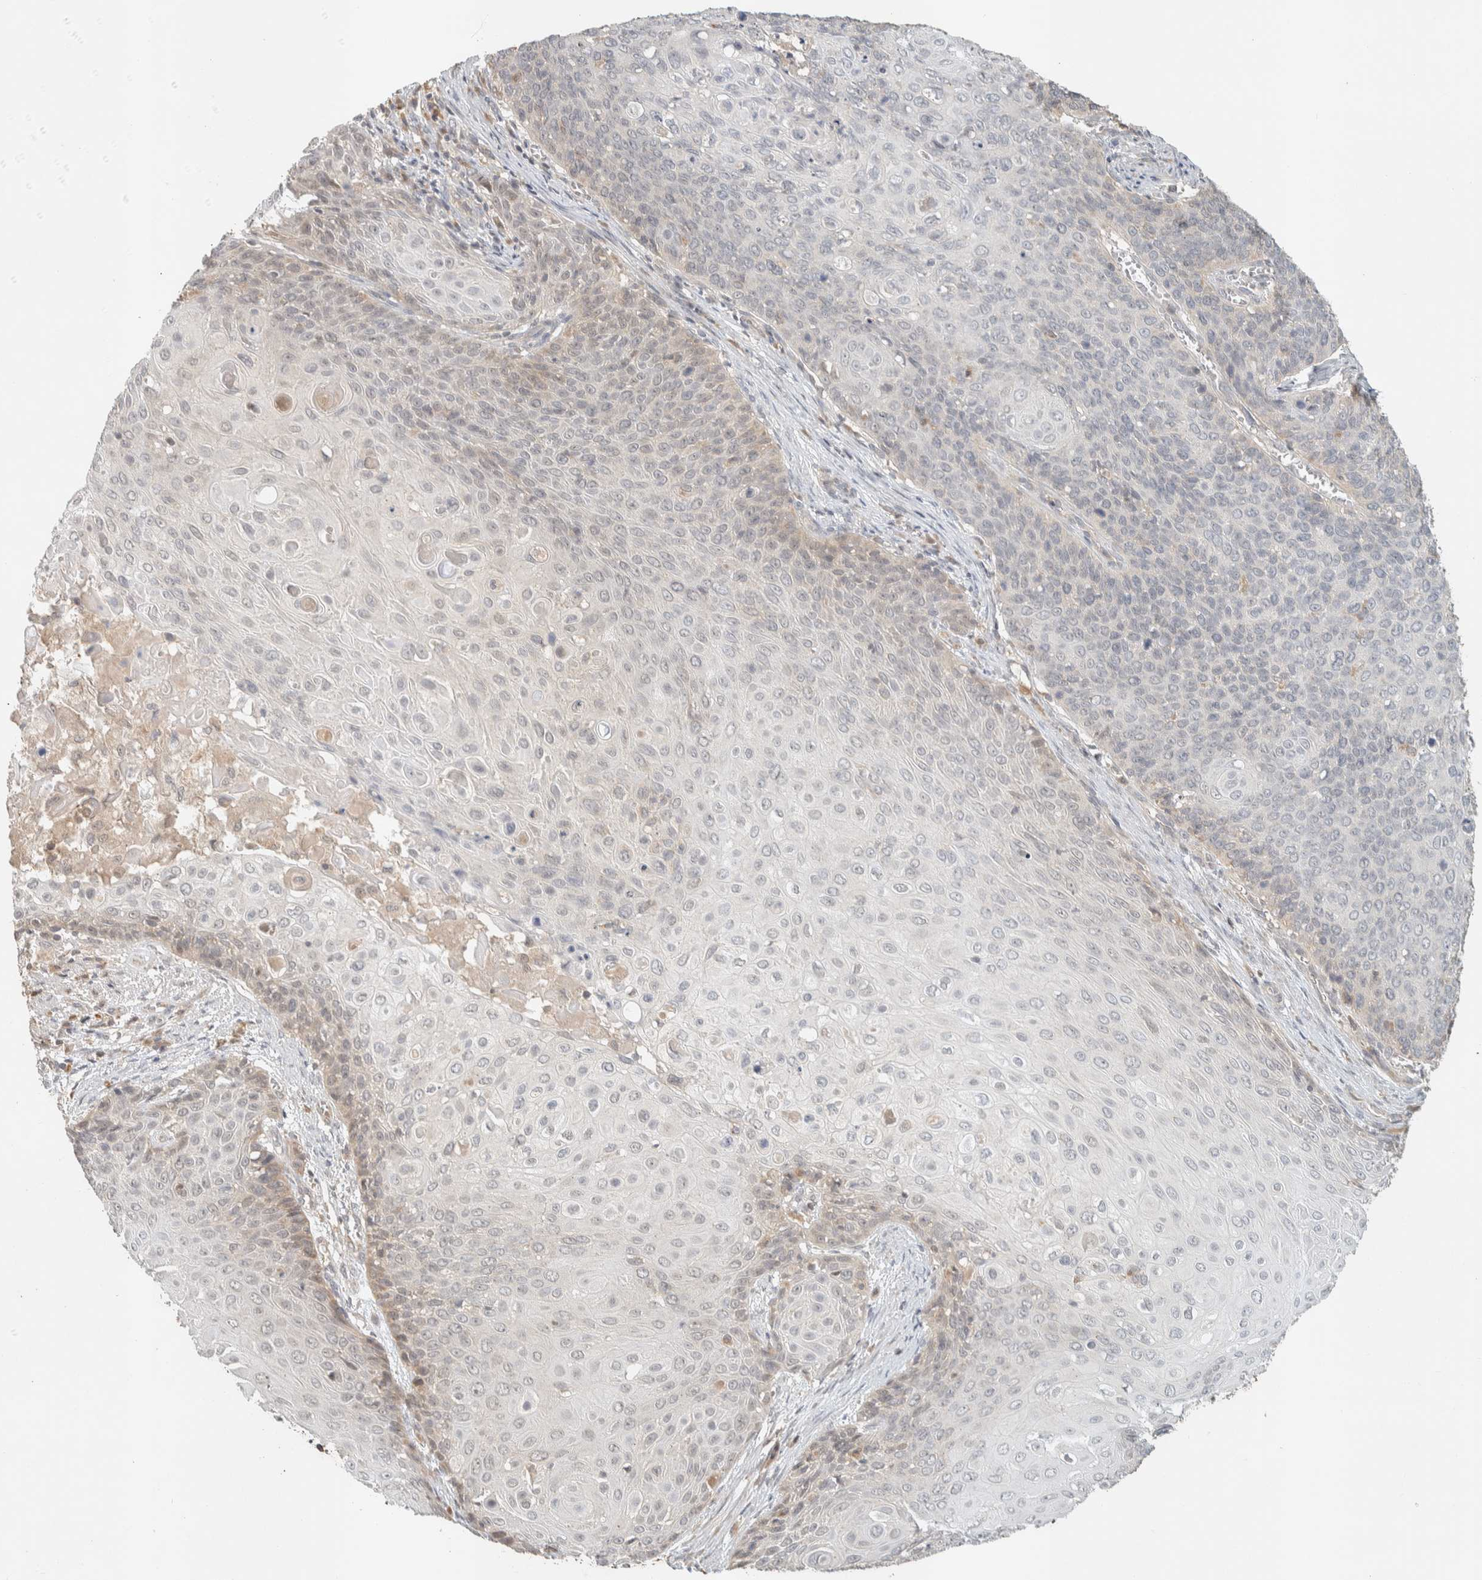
{"staining": {"intensity": "negative", "quantity": "none", "location": "none"}, "tissue": "cervical cancer", "cell_type": "Tumor cells", "image_type": "cancer", "snomed": [{"axis": "morphology", "description": "Squamous cell carcinoma, NOS"}, {"axis": "topography", "description": "Cervix"}], "caption": "Immunohistochemistry (IHC) image of neoplastic tissue: cervical cancer (squamous cell carcinoma) stained with DAB (3,3'-diaminobenzidine) displays no significant protein expression in tumor cells.", "gene": "ITPA", "patient": {"sex": "female", "age": 39}}